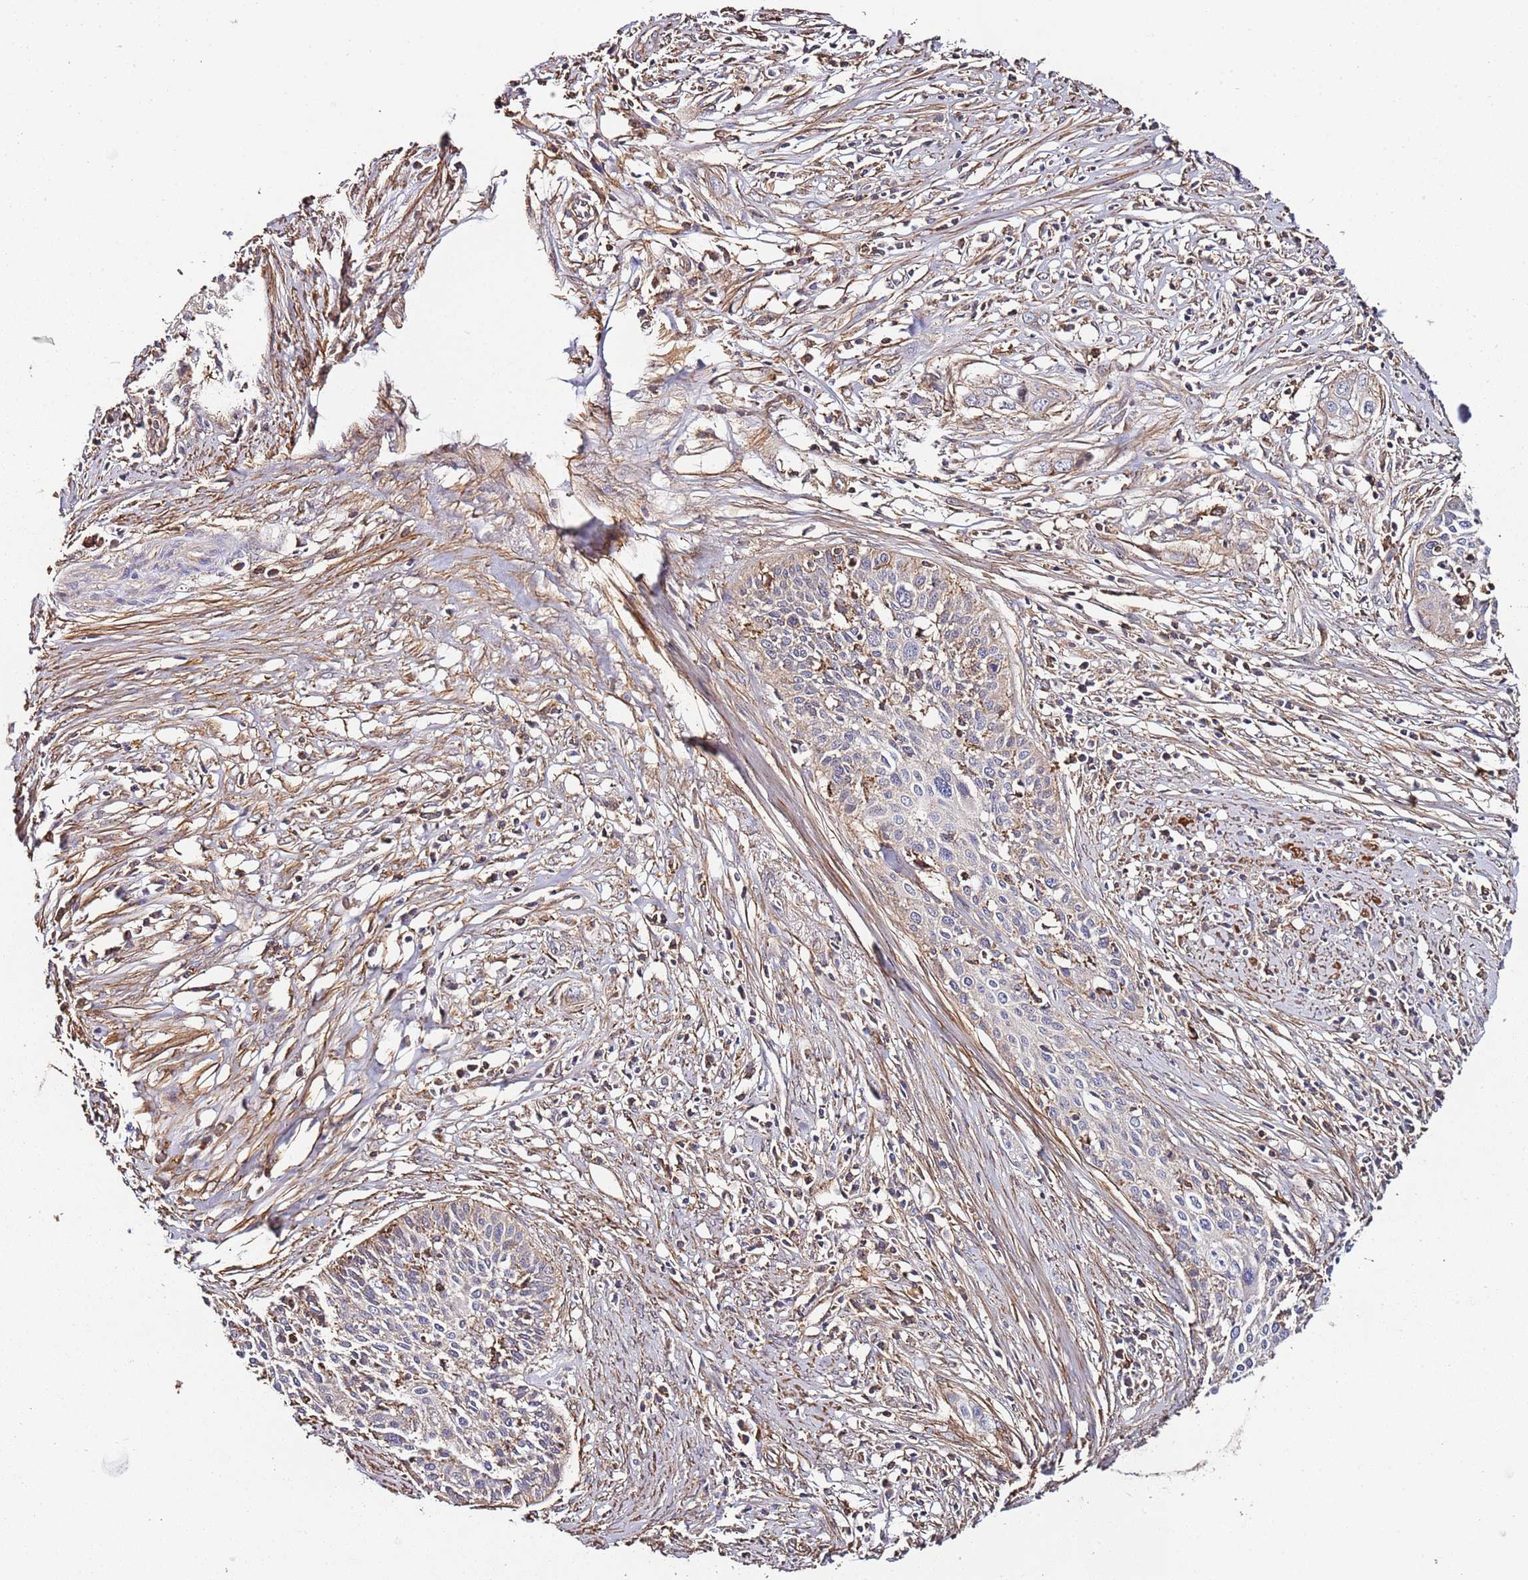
{"staining": {"intensity": "weak", "quantity": "25%-75%", "location": "cytoplasmic/membranous"}, "tissue": "cervical cancer", "cell_type": "Tumor cells", "image_type": "cancer", "snomed": [{"axis": "morphology", "description": "Squamous cell carcinoma, NOS"}, {"axis": "topography", "description": "Cervix"}], "caption": "Brown immunohistochemical staining in human squamous cell carcinoma (cervical) reveals weak cytoplasmic/membranous expression in approximately 25%-75% of tumor cells.", "gene": "CYP2U1", "patient": {"sex": "female", "age": 34}}